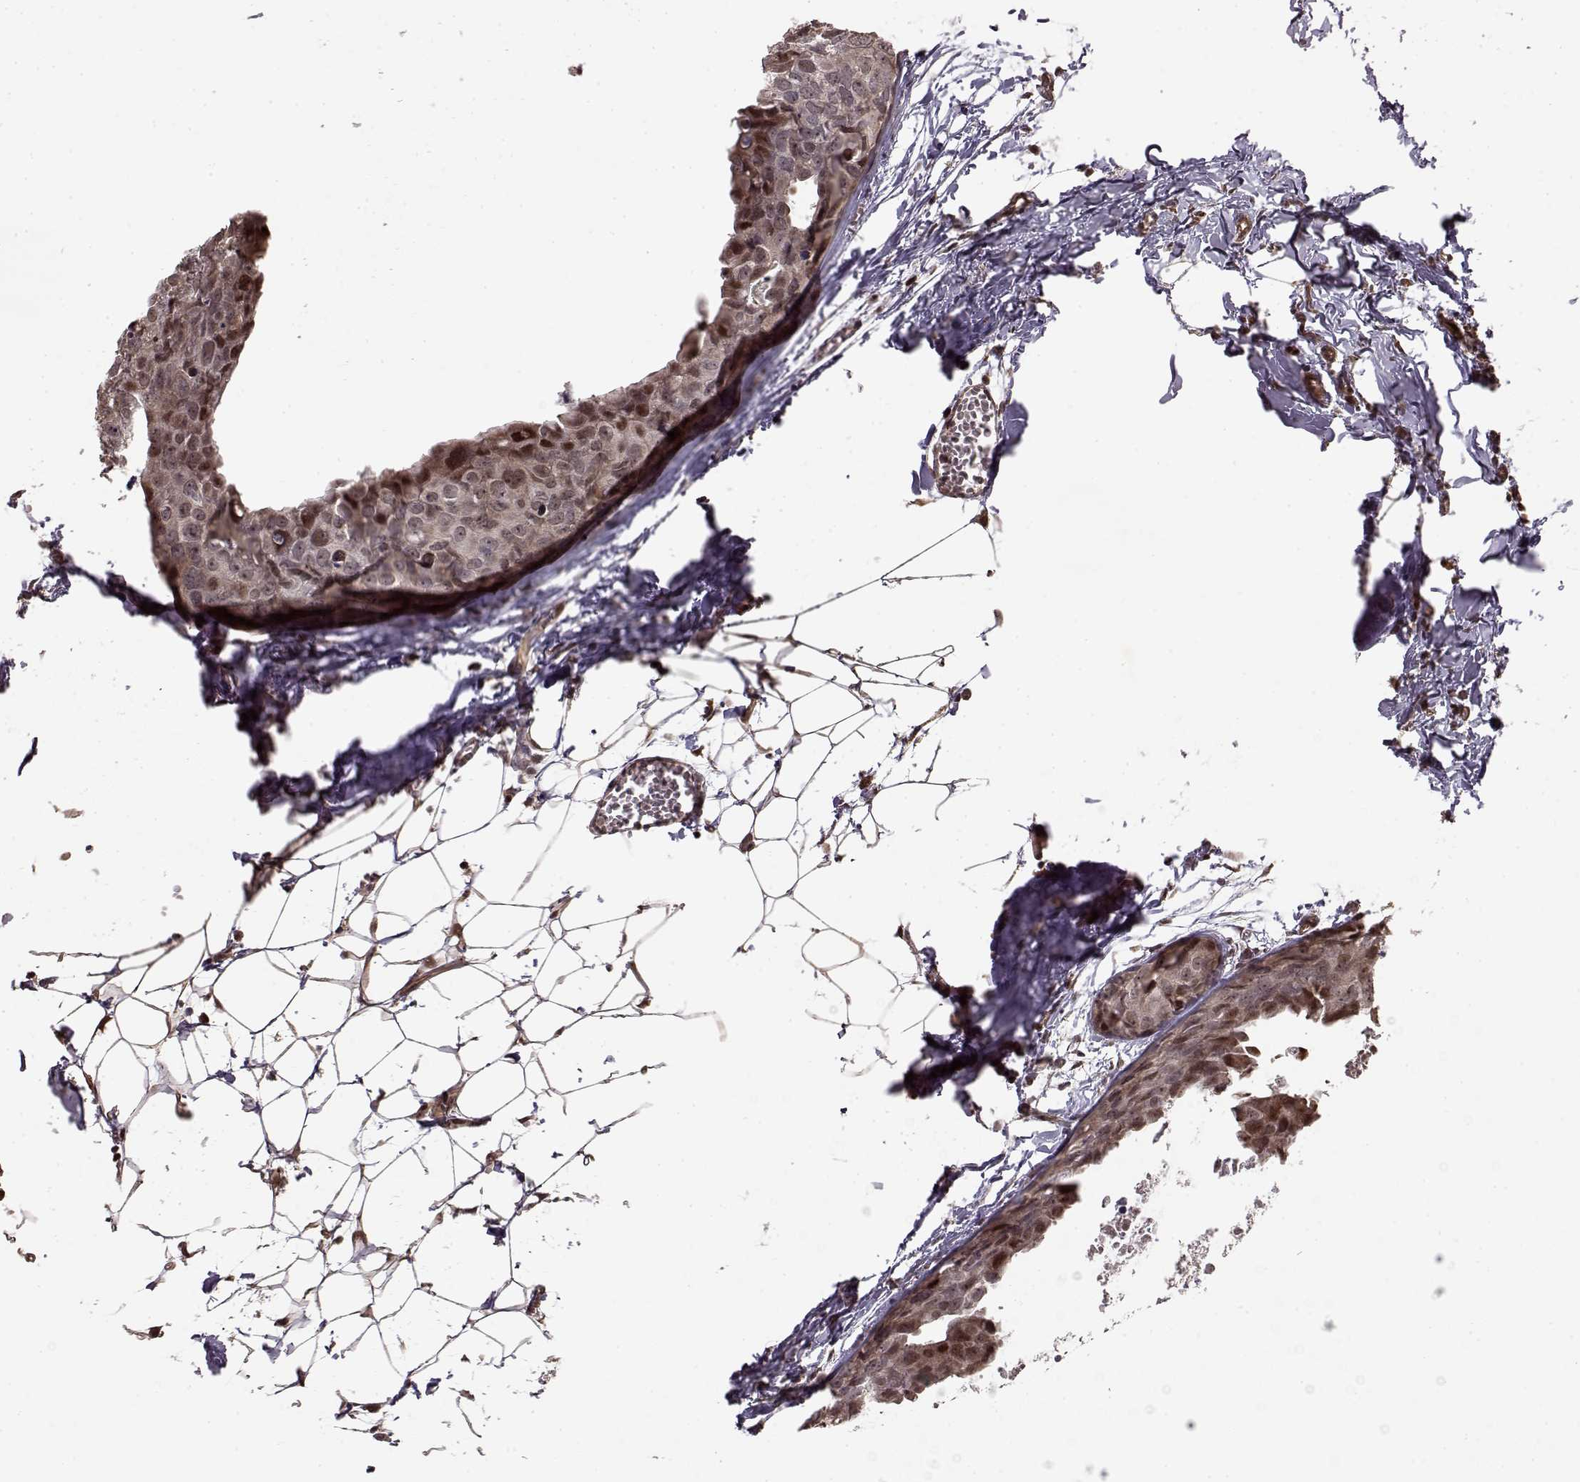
{"staining": {"intensity": "weak", "quantity": ">75%", "location": "cytoplasmic/membranous"}, "tissue": "breast cancer", "cell_type": "Tumor cells", "image_type": "cancer", "snomed": [{"axis": "morphology", "description": "Duct carcinoma"}, {"axis": "topography", "description": "Breast"}], "caption": "The micrograph reveals a brown stain indicating the presence of a protein in the cytoplasmic/membranous of tumor cells in breast invasive ductal carcinoma.", "gene": "BACH2", "patient": {"sex": "female", "age": 38}}